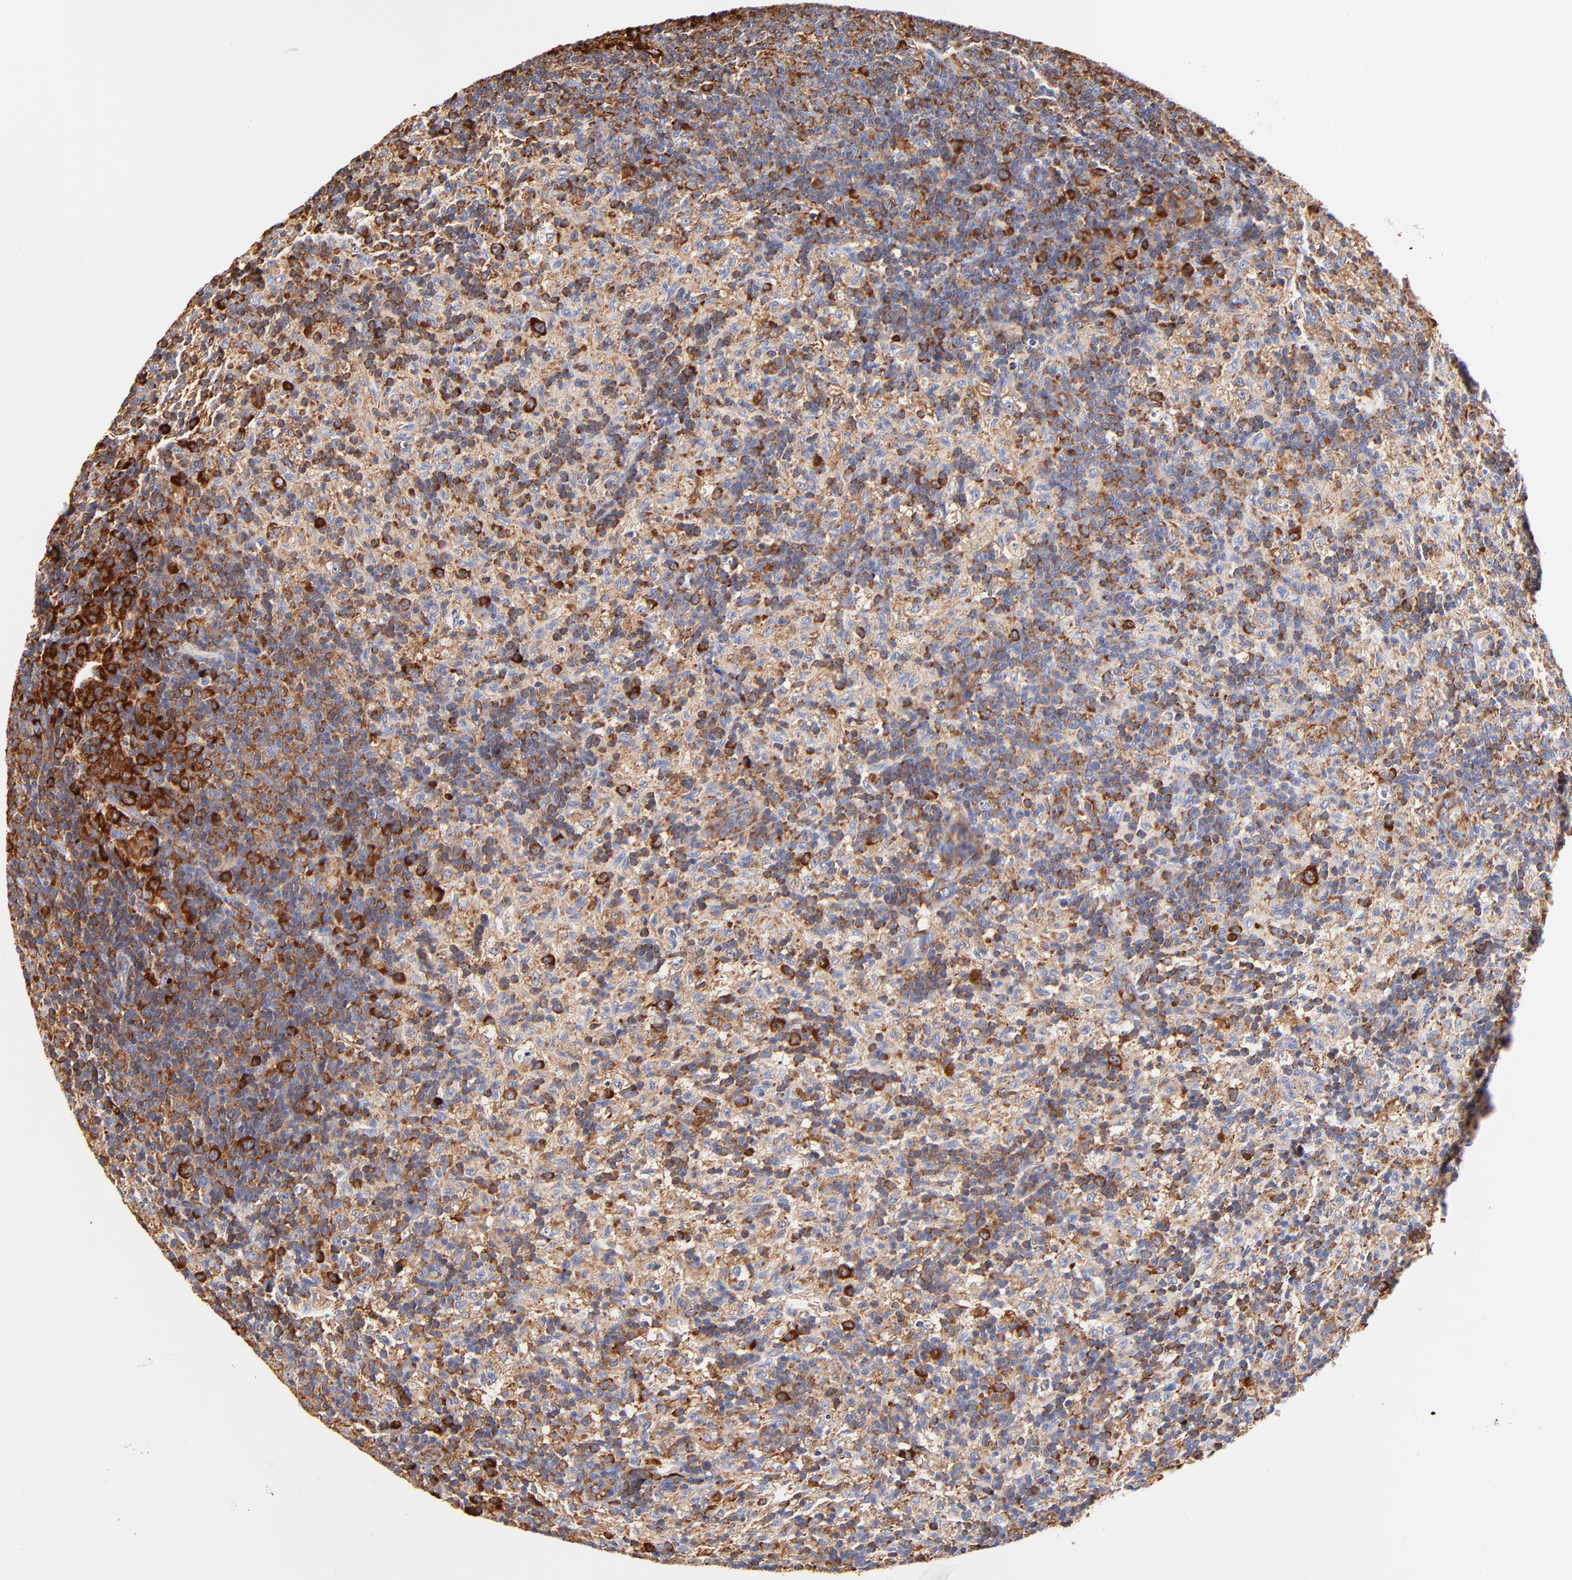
{"staining": {"intensity": "strong", "quantity": "25%-75%", "location": "cytoplasmic/membranous"}, "tissue": "lymph node", "cell_type": "Germinal center cells", "image_type": "normal", "snomed": [{"axis": "morphology", "description": "Normal tissue, NOS"}, {"axis": "morphology", "description": "Inflammation, NOS"}, {"axis": "topography", "description": "Lymph node"}], "caption": "This is an image of immunohistochemistry (IHC) staining of unremarkable lymph node, which shows strong positivity in the cytoplasmic/membranous of germinal center cells.", "gene": "RPL27", "patient": {"sex": "male", "age": 55}}